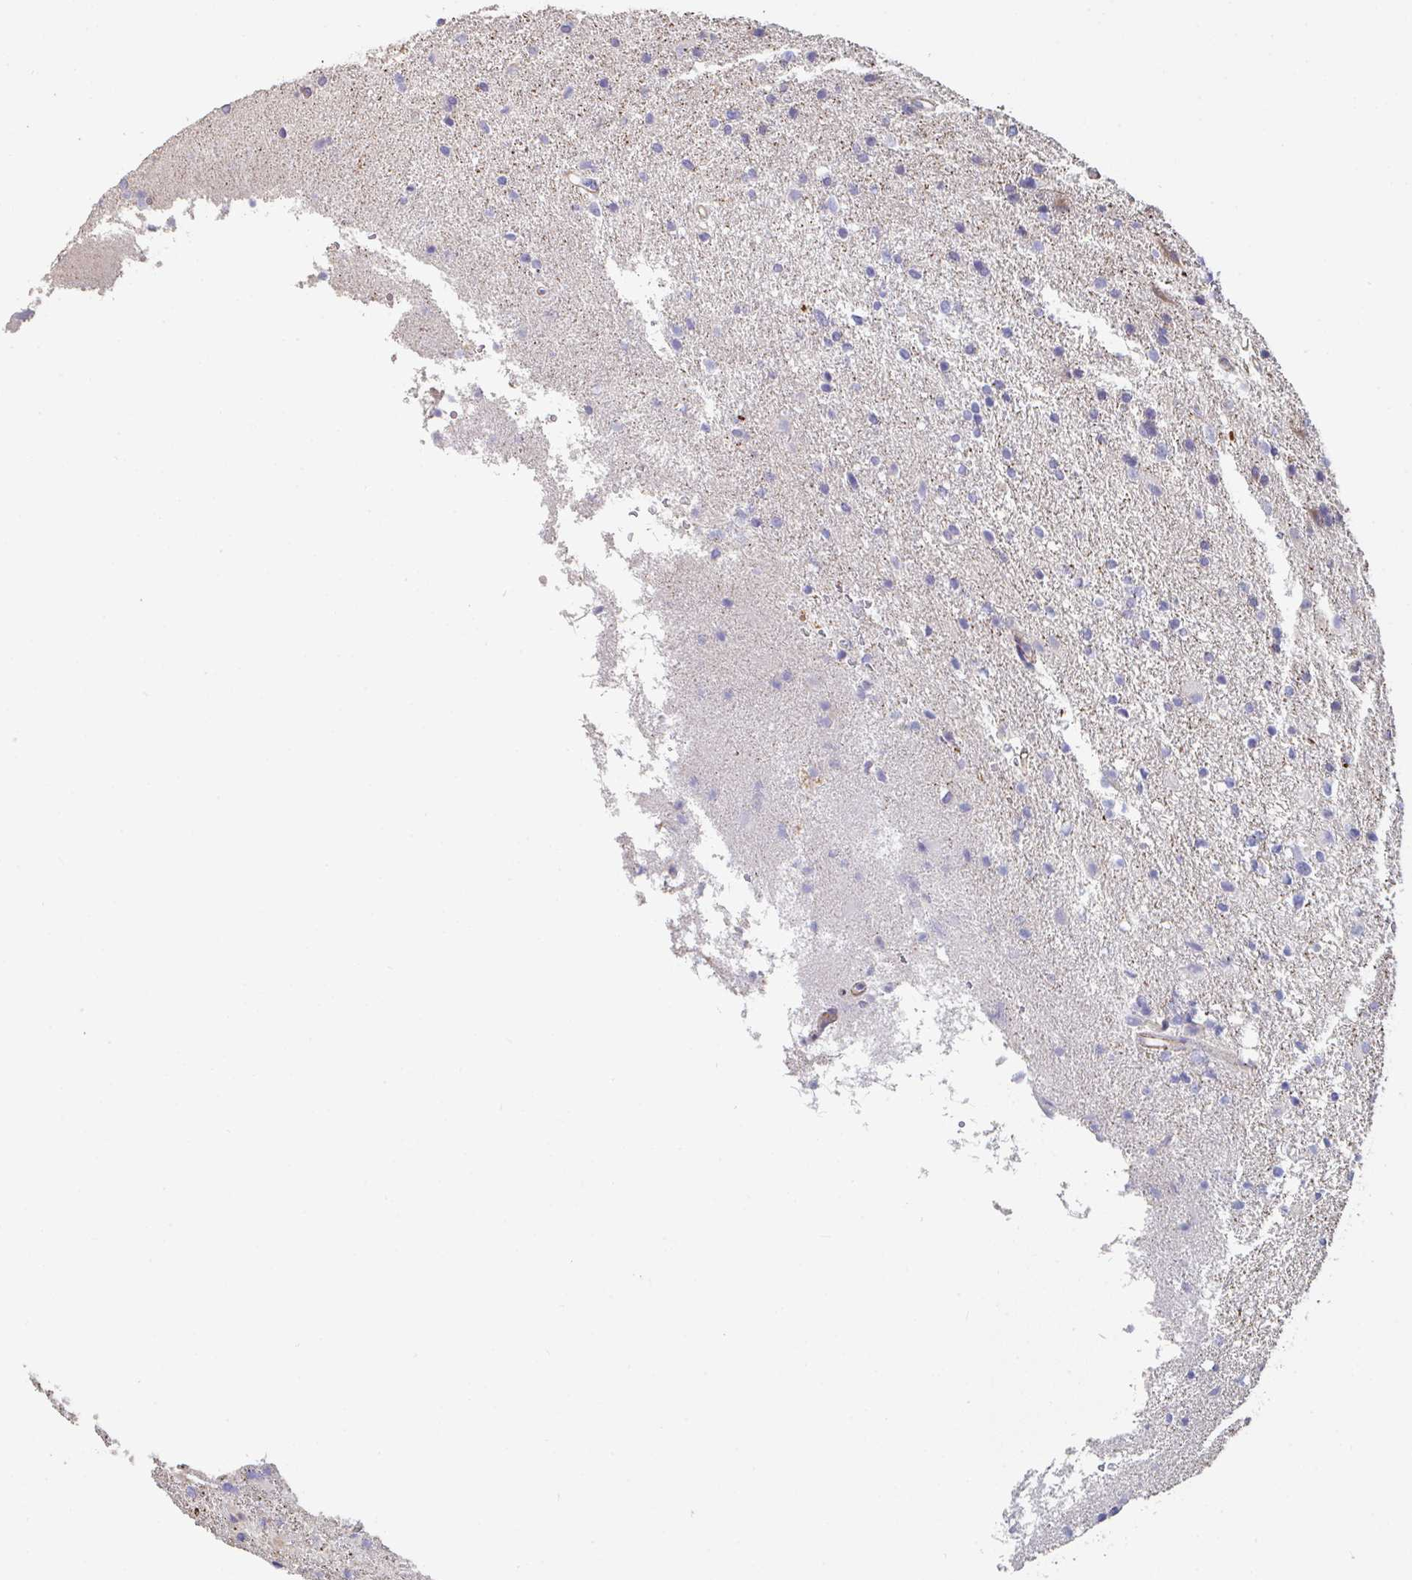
{"staining": {"intensity": "negative", "quantity": "none", "location": "none"}, "tissue": "glioma", "cell_type": "Tumor cells", "image_type": "cancer", "snomed": [{"axis": "morphology", "description": "Glioma, malignant, High grade"}, {"axis": "topography", "description": "Brain"}], "caption": "Tumor cells show no significant expression in malignant high-grade glioma.", "gene": "FZD2", "patient": {"sex": "male", "age": 56}}